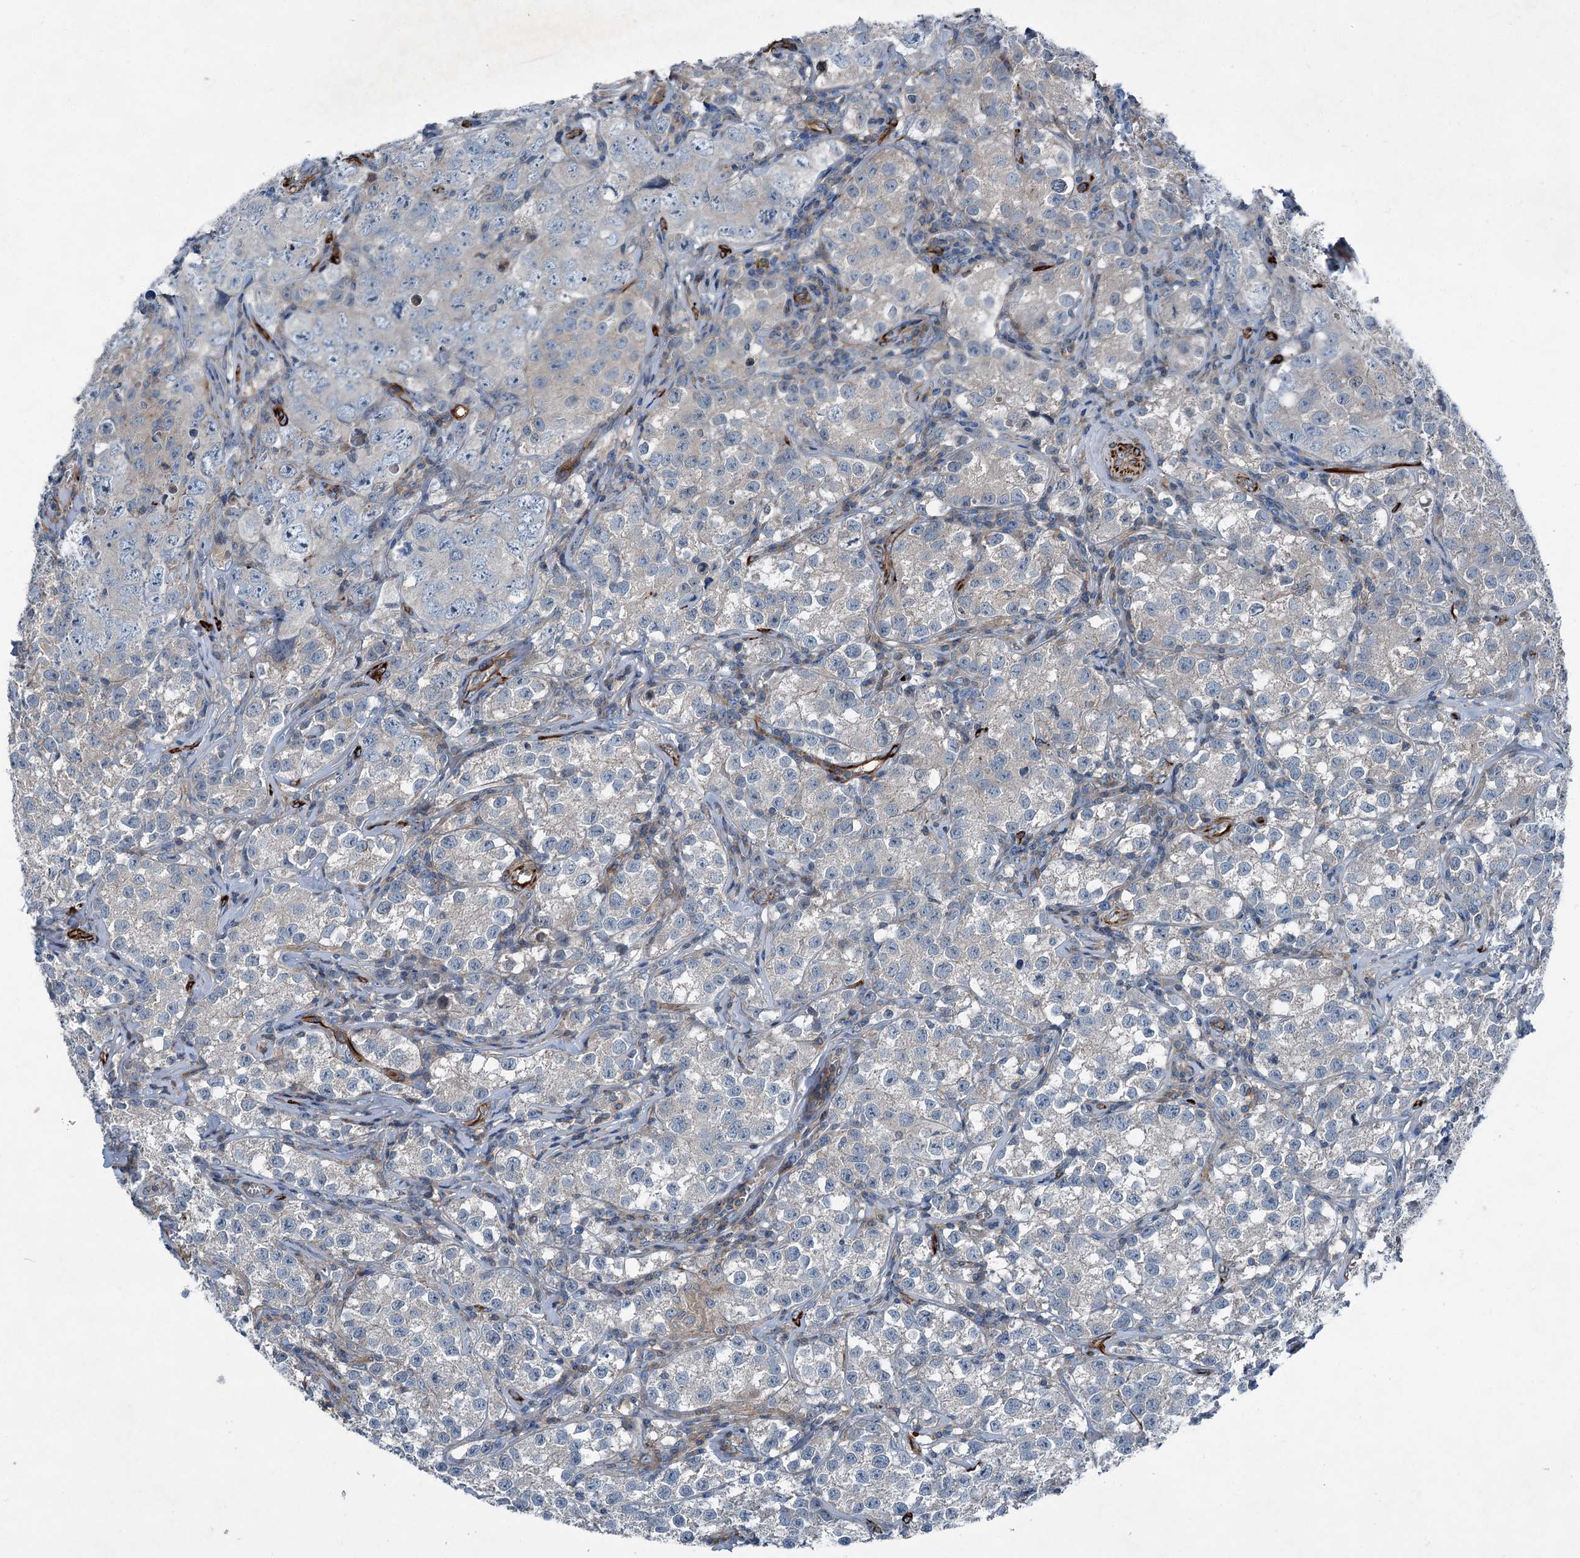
{"staining": {"intensity": "negative", "quantity": "none", "location": "none"}, "tissue": "testis cancer", "cell_type": "Tumor cells", "image_type": "cancer", "snomed": [{"axis": "morphology", "description": "Seminoma, NOS"}, {"axis": "morphology", "description": "Carcinoma, Embryonal, NOS"}, {"axis": "topography", "description": "Testis"}], "caption": "DAB immunohistochemical staining of embryonal carcinoma (testis) displays no significant positivity in tumor cells.", "gene": "AXL", "patient": {"sex": "male", "age": 43}}